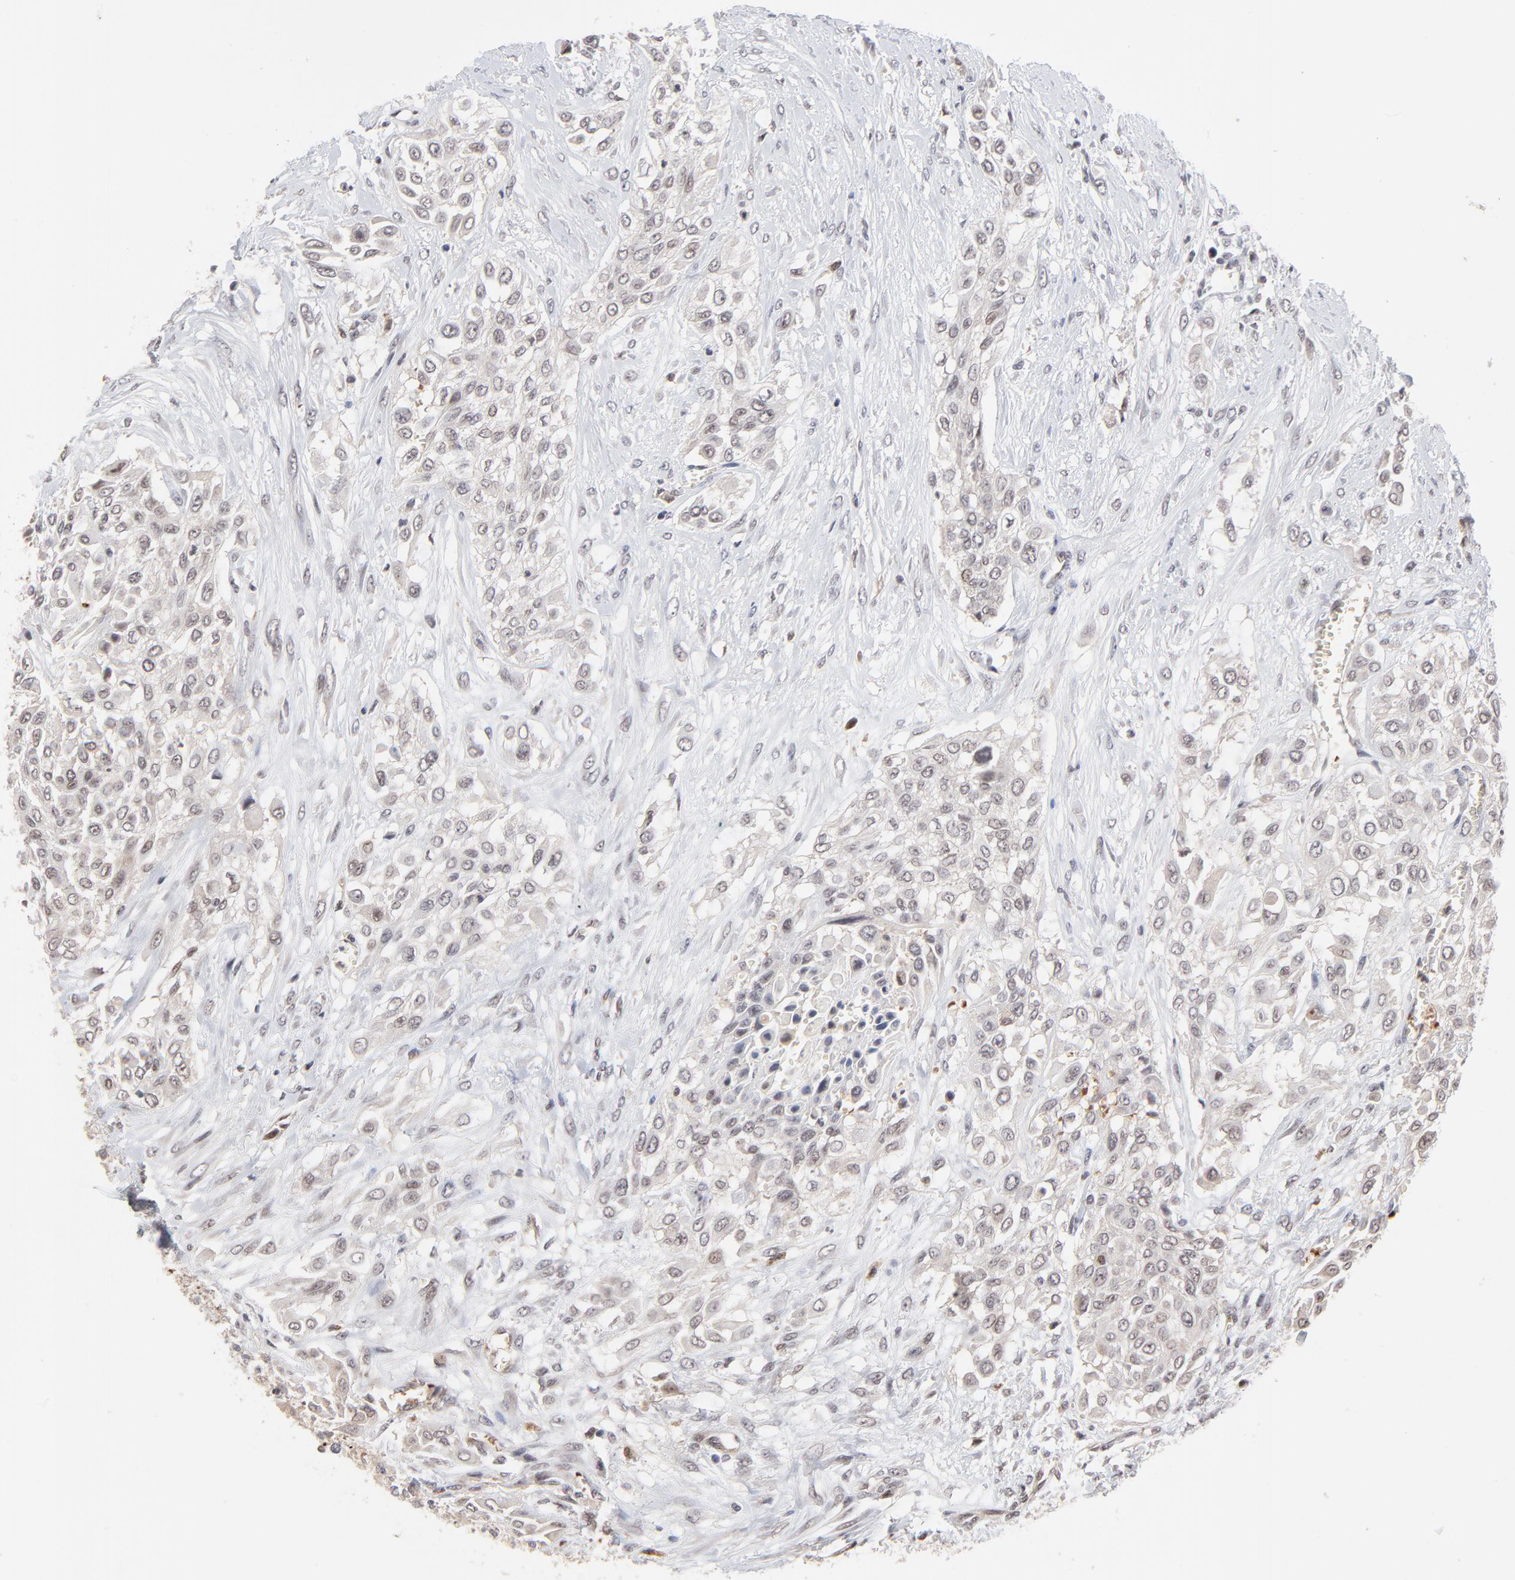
{"staining": {"intensity": "moderate", "quantity": "<25%", "location": "cytoplasmic/membranous"}, "tissue": "urothelial cancer", "cell_type": "Tumor cells", "image_type": "cancer", "snomed": [{"axis": "morphology", "description": "Urothelial carcinoma, High grade"}, {"axis": "topography", "description": "Urinary bladder"}], "caption": "Immunohistochemical staining of human high-grade urothelial carcinoma exhibits moderate cytoplasmic/membranous protein positivity in about <25% of tumor cells. (DAB (3,3'-diaminobenzidine) IHC, brown staining for protein, blue staining for nuclei).", "gene": "CASP10", "patient": {"sex": "male", "age": 57}}